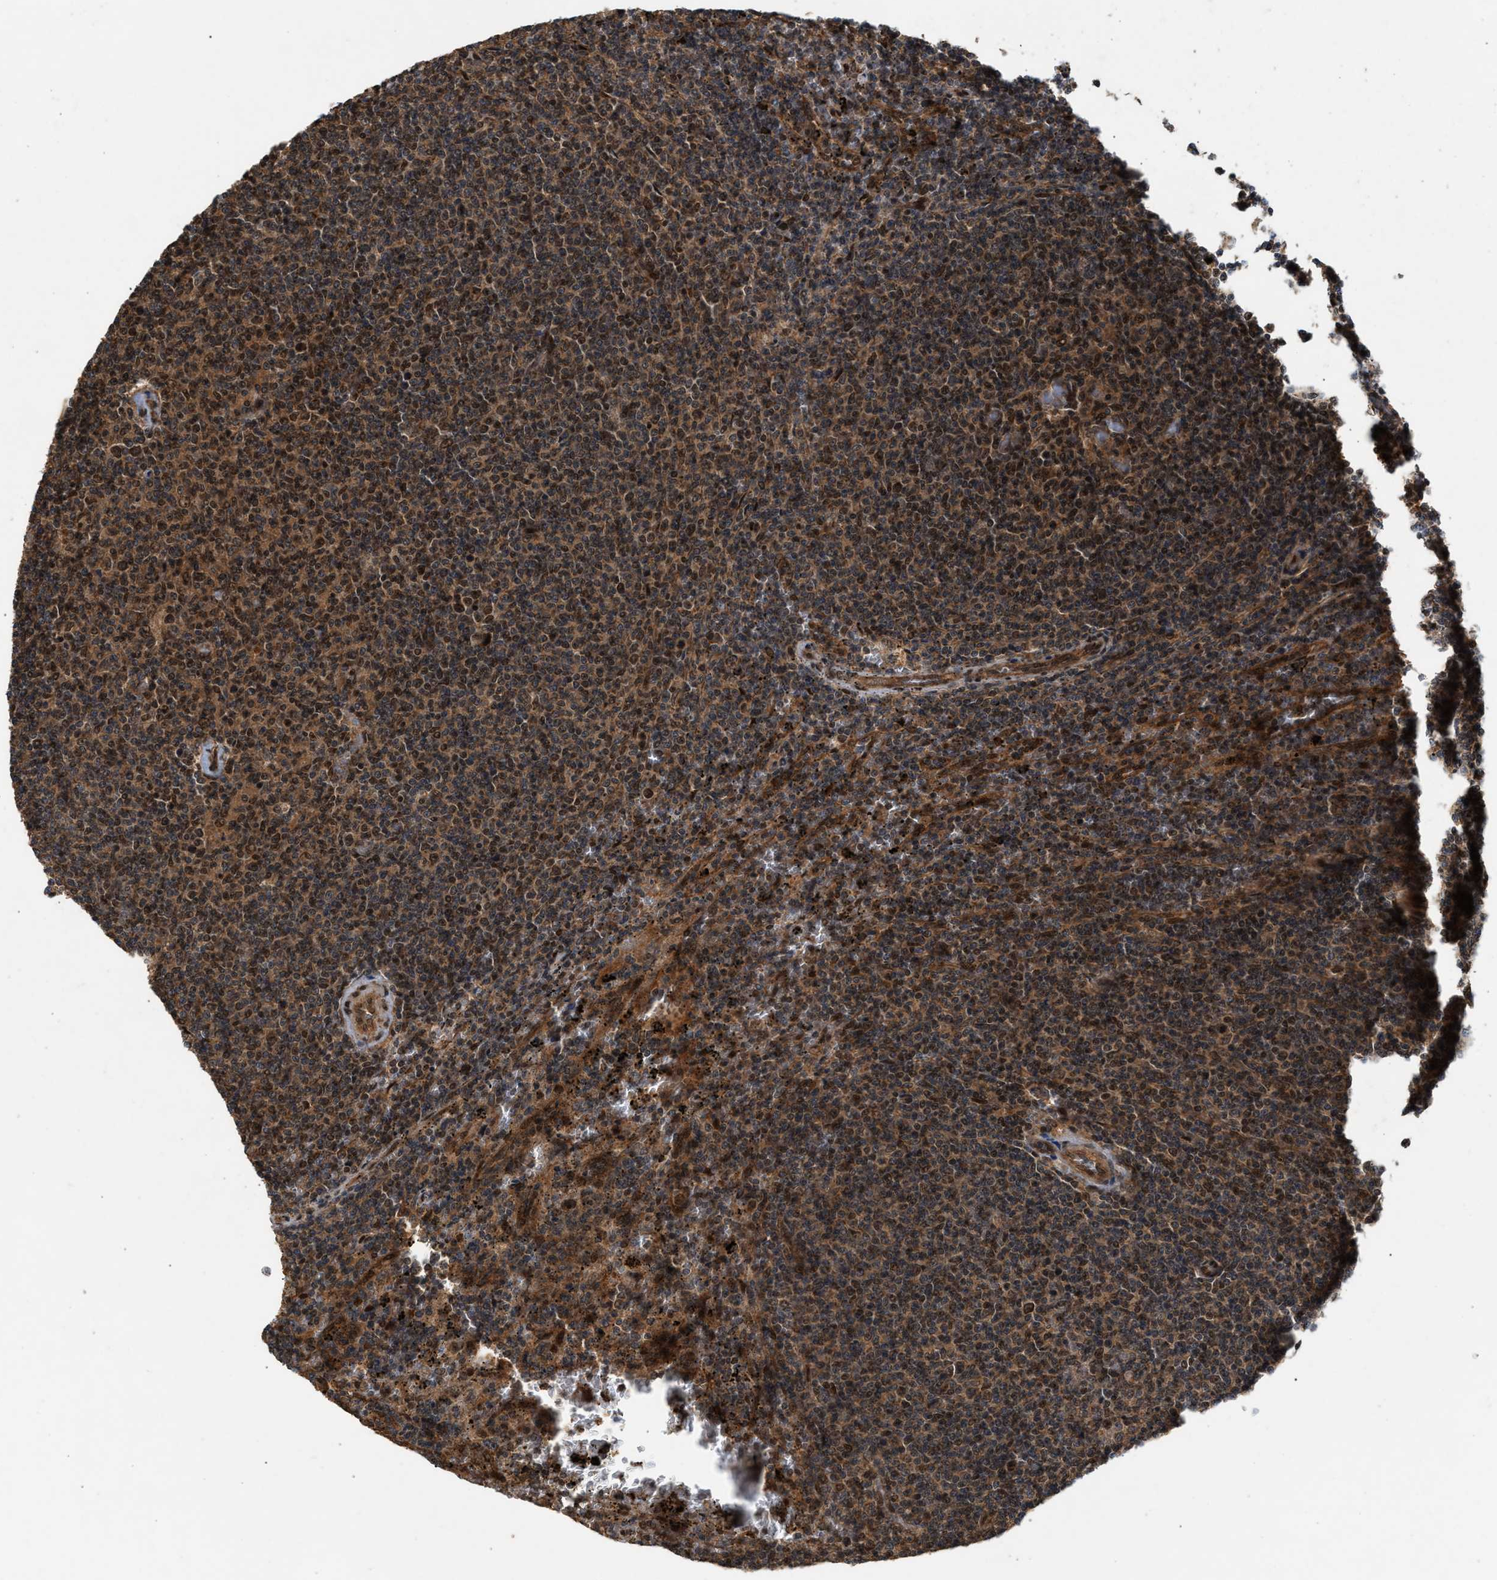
{"staining": {"intensity": "moderate", "quantity": ">75%", "location": "nuclear"}, "tissue": "lymphoma", "cell_type": "Tumor cells", "image_type": "cancer", "snomed": [{"axis": "morphology", "description": "Malignant lymphoma, non-Hodgkin's type, Low grade"}, {"axis": "topography", "description": "Spleen"}], "caption": "Immunohistochemistry (IHC) histopathology image of neoplastic tissue: human lymphoma stained using immunohistochemistry reveals medium levels of moderate protein expression localized specifically in the nuclear of tumor cells, appearing as a nuclear brown color.", "gene": "RUSC2", "patient": {"sex": "female", "age": 50}}